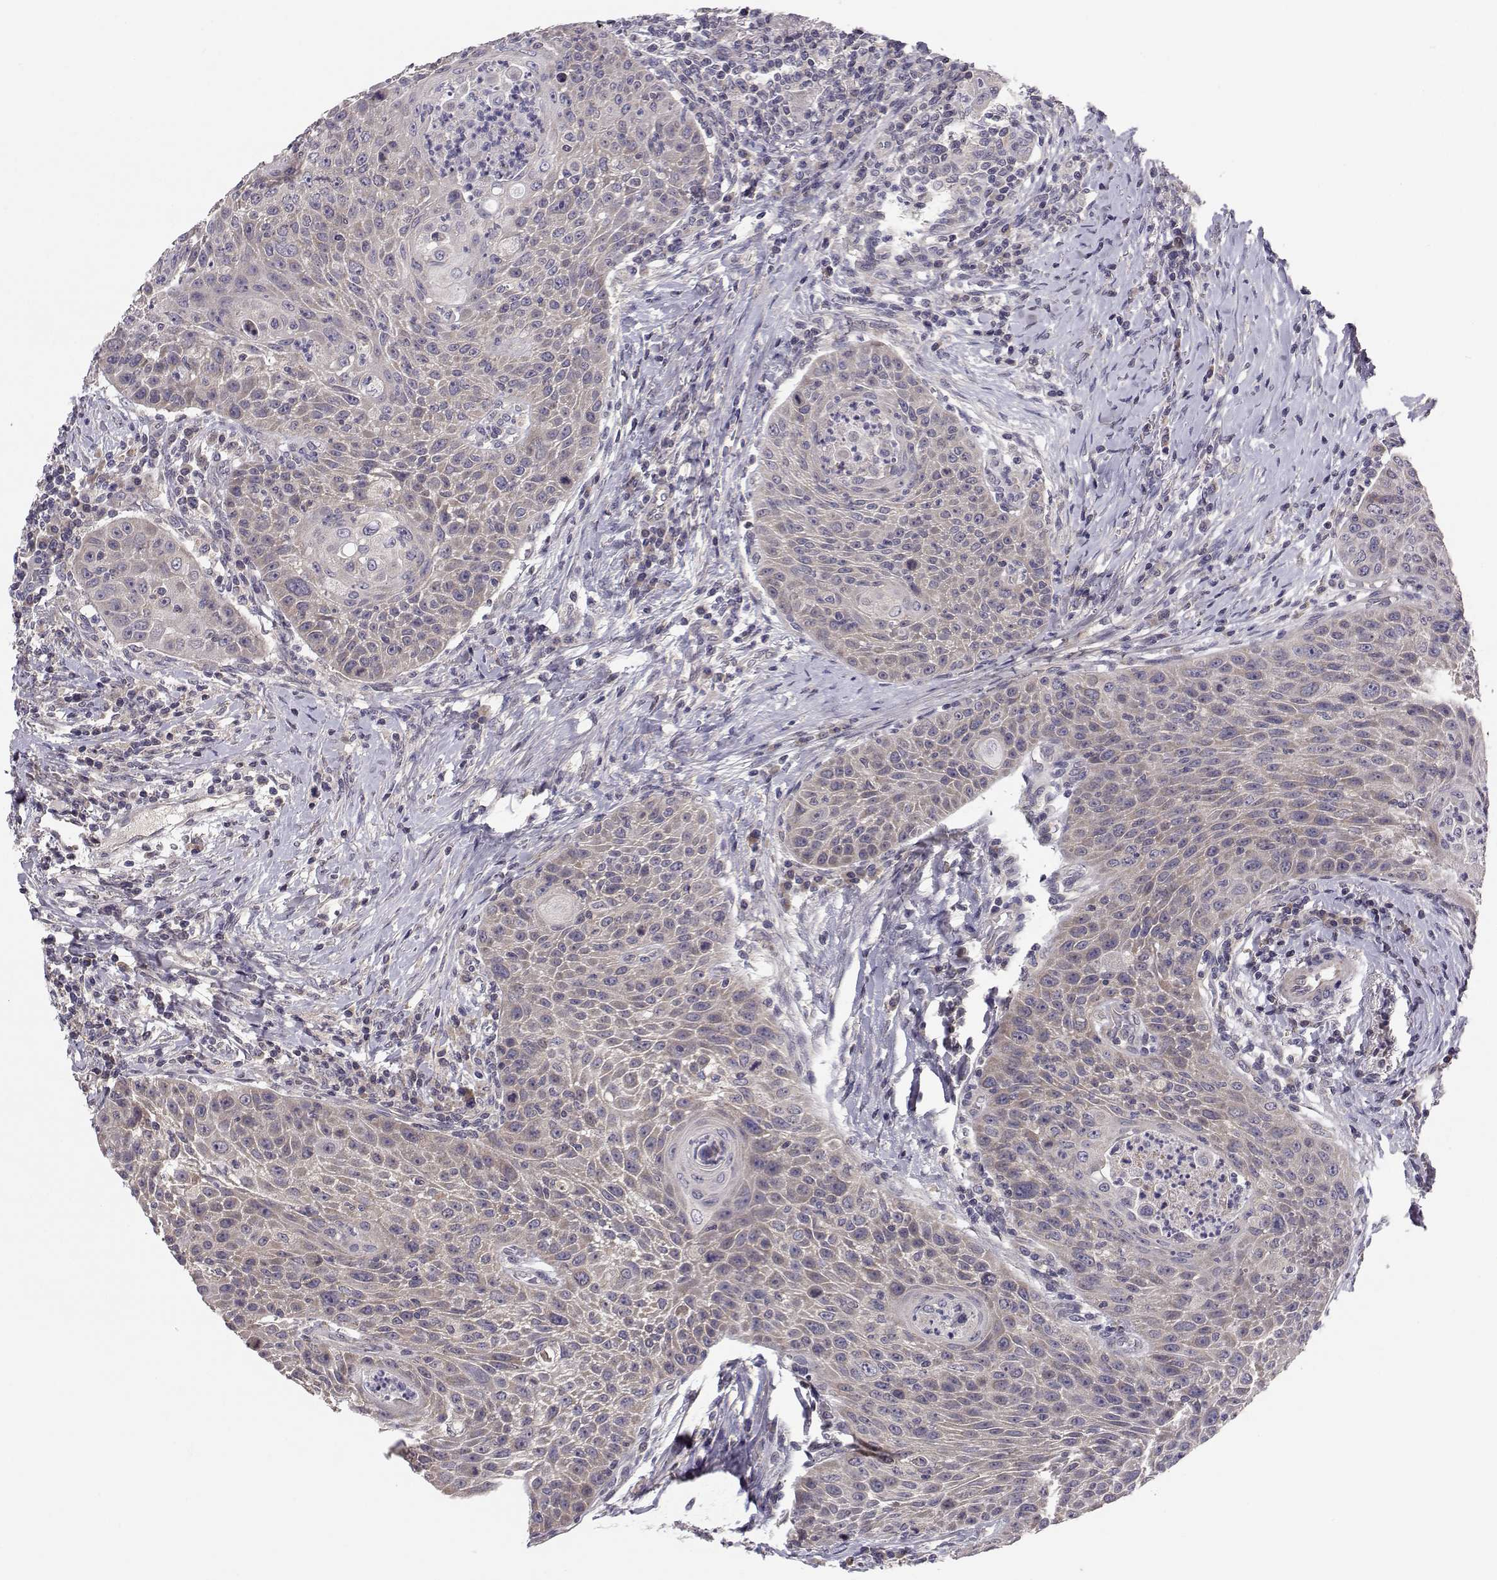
{"staining": {"intensity": "weak", "quantity": ">75%", "location": "cytoplasmic/membranous"}, "tissue": "head and neck cancer", "cell_type": "Tumor cells", "image_type": "cancer", "snomed": [{"axis": "morphology", "description": "Squamous cell carcinoma, NOS"}, {"axis": "topography", "description": "Head-Neck"}], "caption": "Weak cytoplasmic/membranous protein positivity is seen in about >75% of tumor cells in head and neck squamous cell carcinoma.", "gene": "PEX5L", "patient": {"sex": "male", "age": 69}}